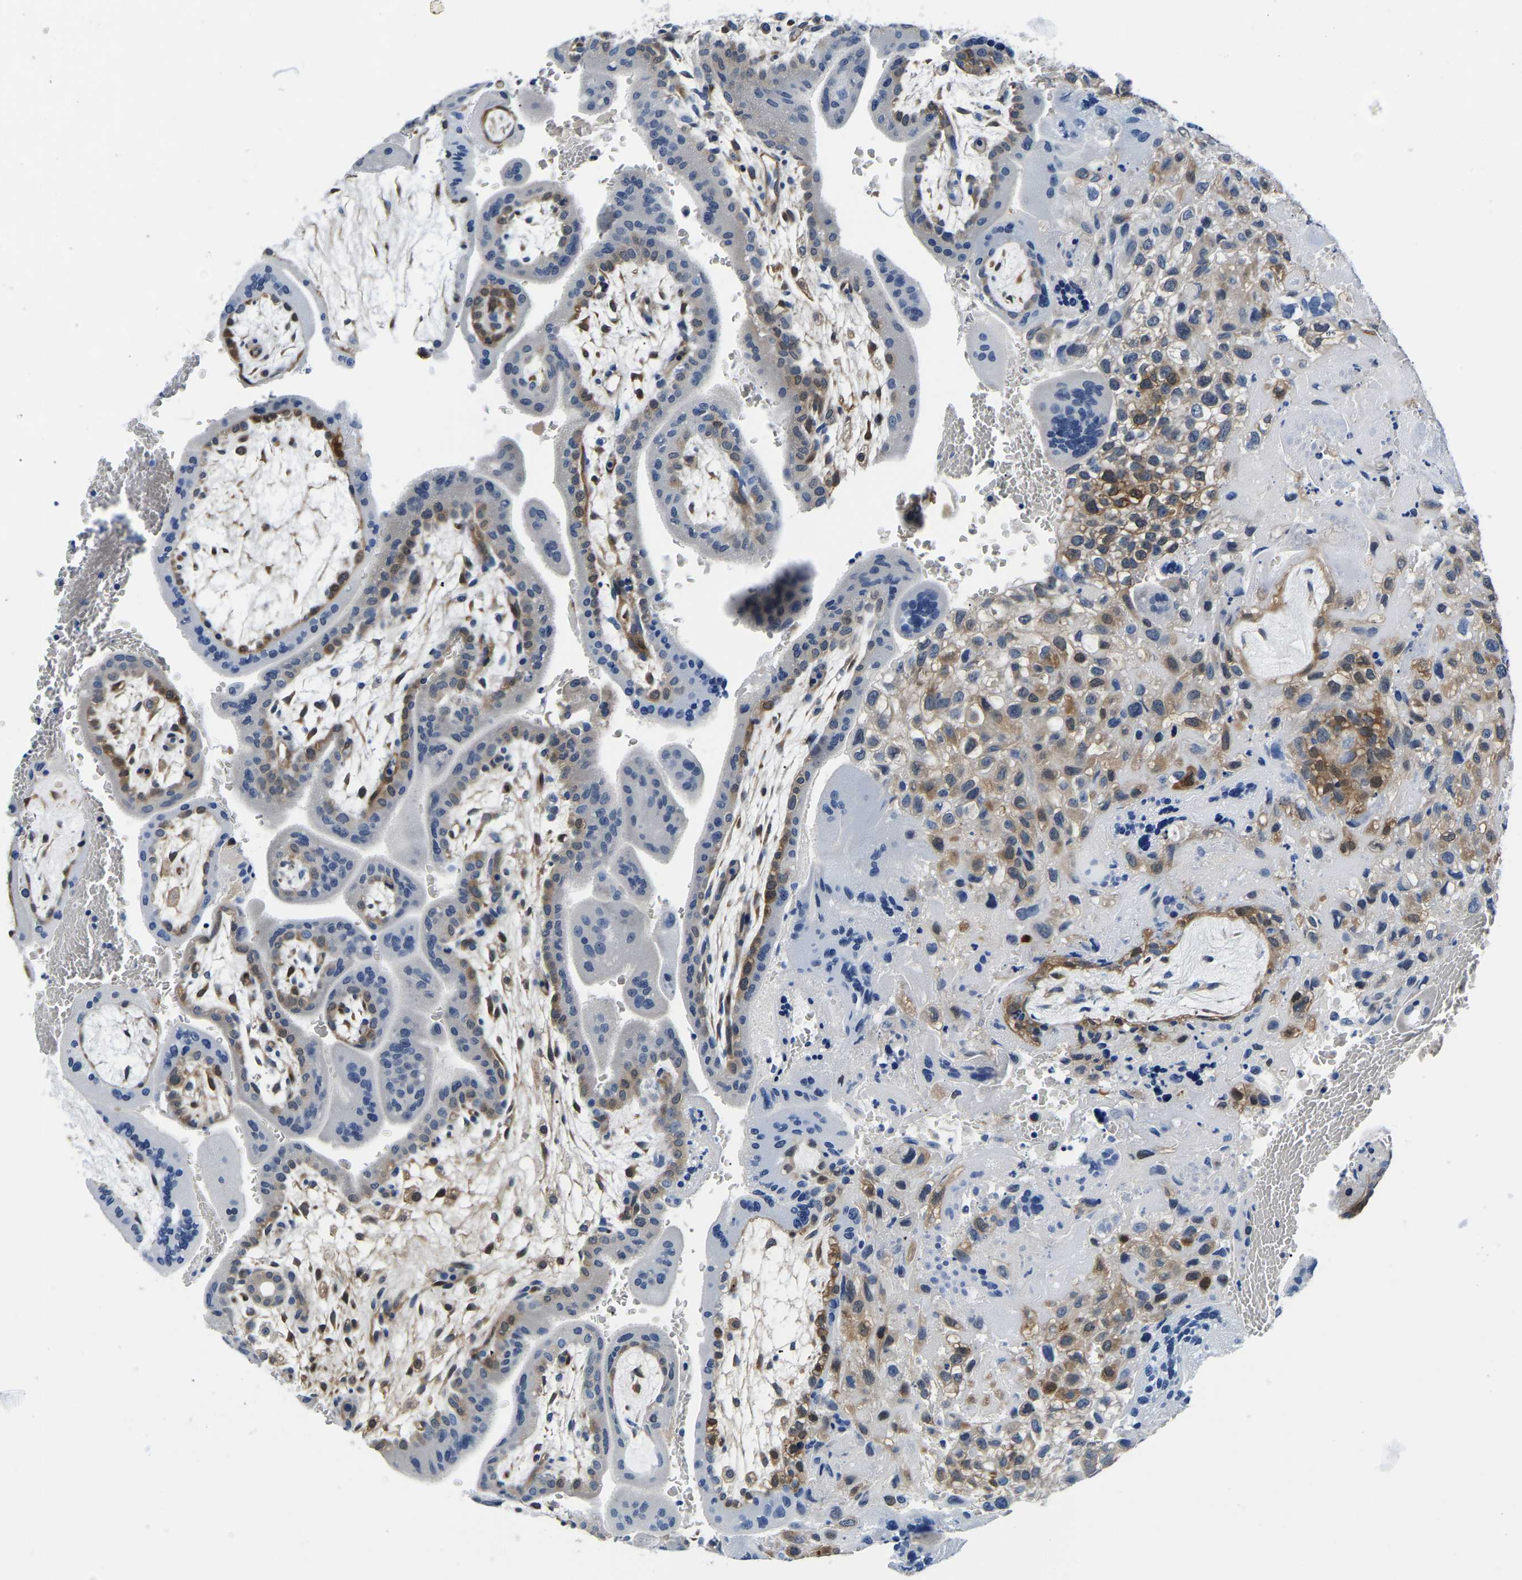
{"staining": {"intensity": "strong", "quantity": ">75%", "location": "cytoplasmic/membranous,nuclear"}, "tissue": "placenta", "cell_type": "Decidual cells", "image_type": "normal", "snomed": [{"axis": "morphology", "description": "Normal tissue, NOS"}, {"axis": "topography", "description": "Placenta"}], "caption": "IHC of normal placenta exhibits high levels of strong cytoplasmic/membranous,nuclear staining in approximately >75% of decidual cells. (Brightfield microscopy of DAB IHC at high magnification).", "gene": "S100A13", "patient": {"sex": "female", "age": 35}}